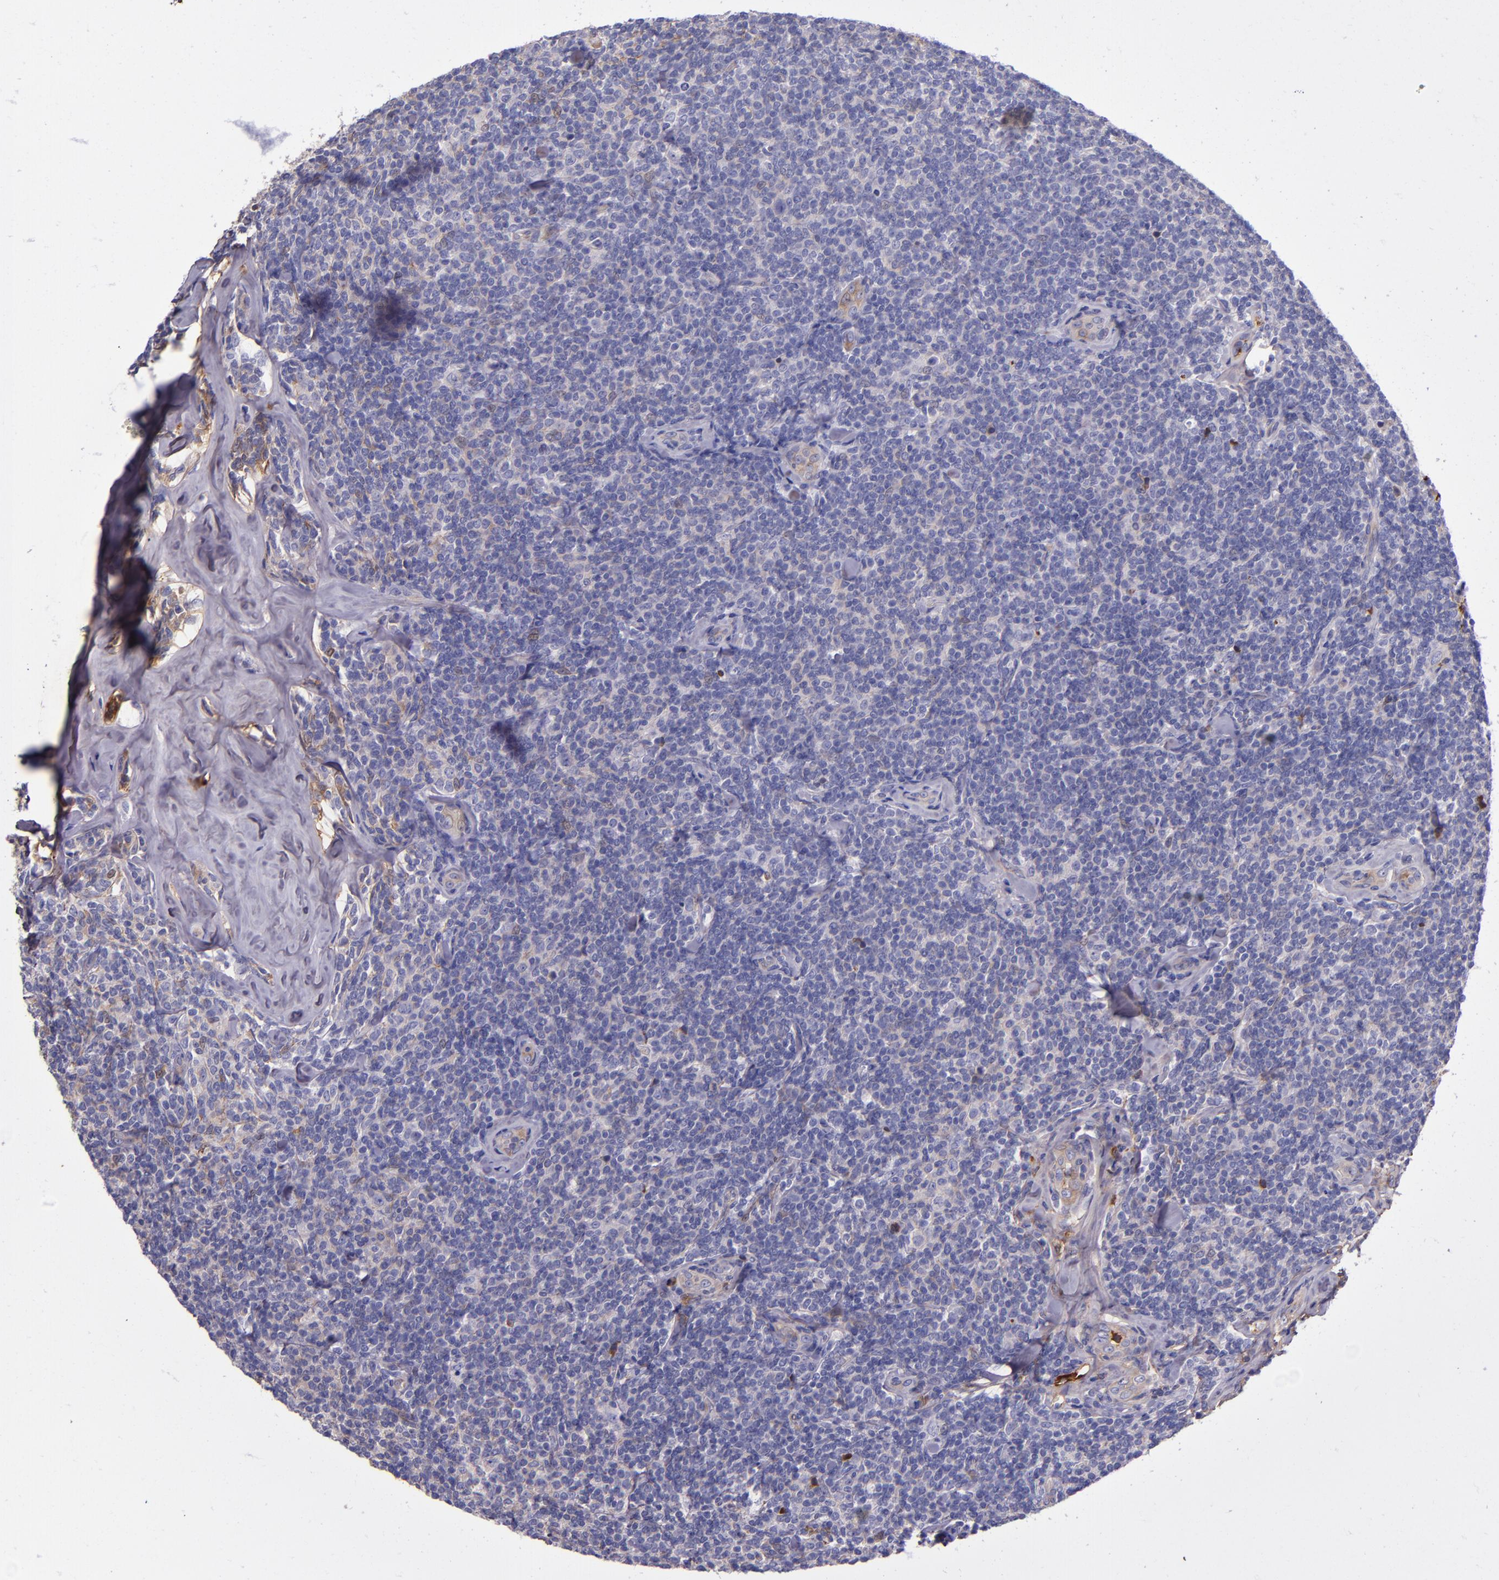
{"staining": {"intensity": "negative", "quantity": "none", "location": "none"}, "tissue": "lymphoma", "cell_type": "Tumor cells", "image_type": "cancer", "snomed": [{"axis": "morphology", "description": "Malignant lymphoma, non-Hodgkin's type, Low grade"}, {"axis": "topography", "description": "Lymph node"}], "caption": "High magnification brightfield microscopy of low-grade malignant lymphoma, non-Hodgkin's type stained with DAB (brown) and counterstained with hematoxylin (blue): tumor cells show no significant positivity.", "gene": "CLEC3B", "patient": {"sex": "female", "age": 56}}